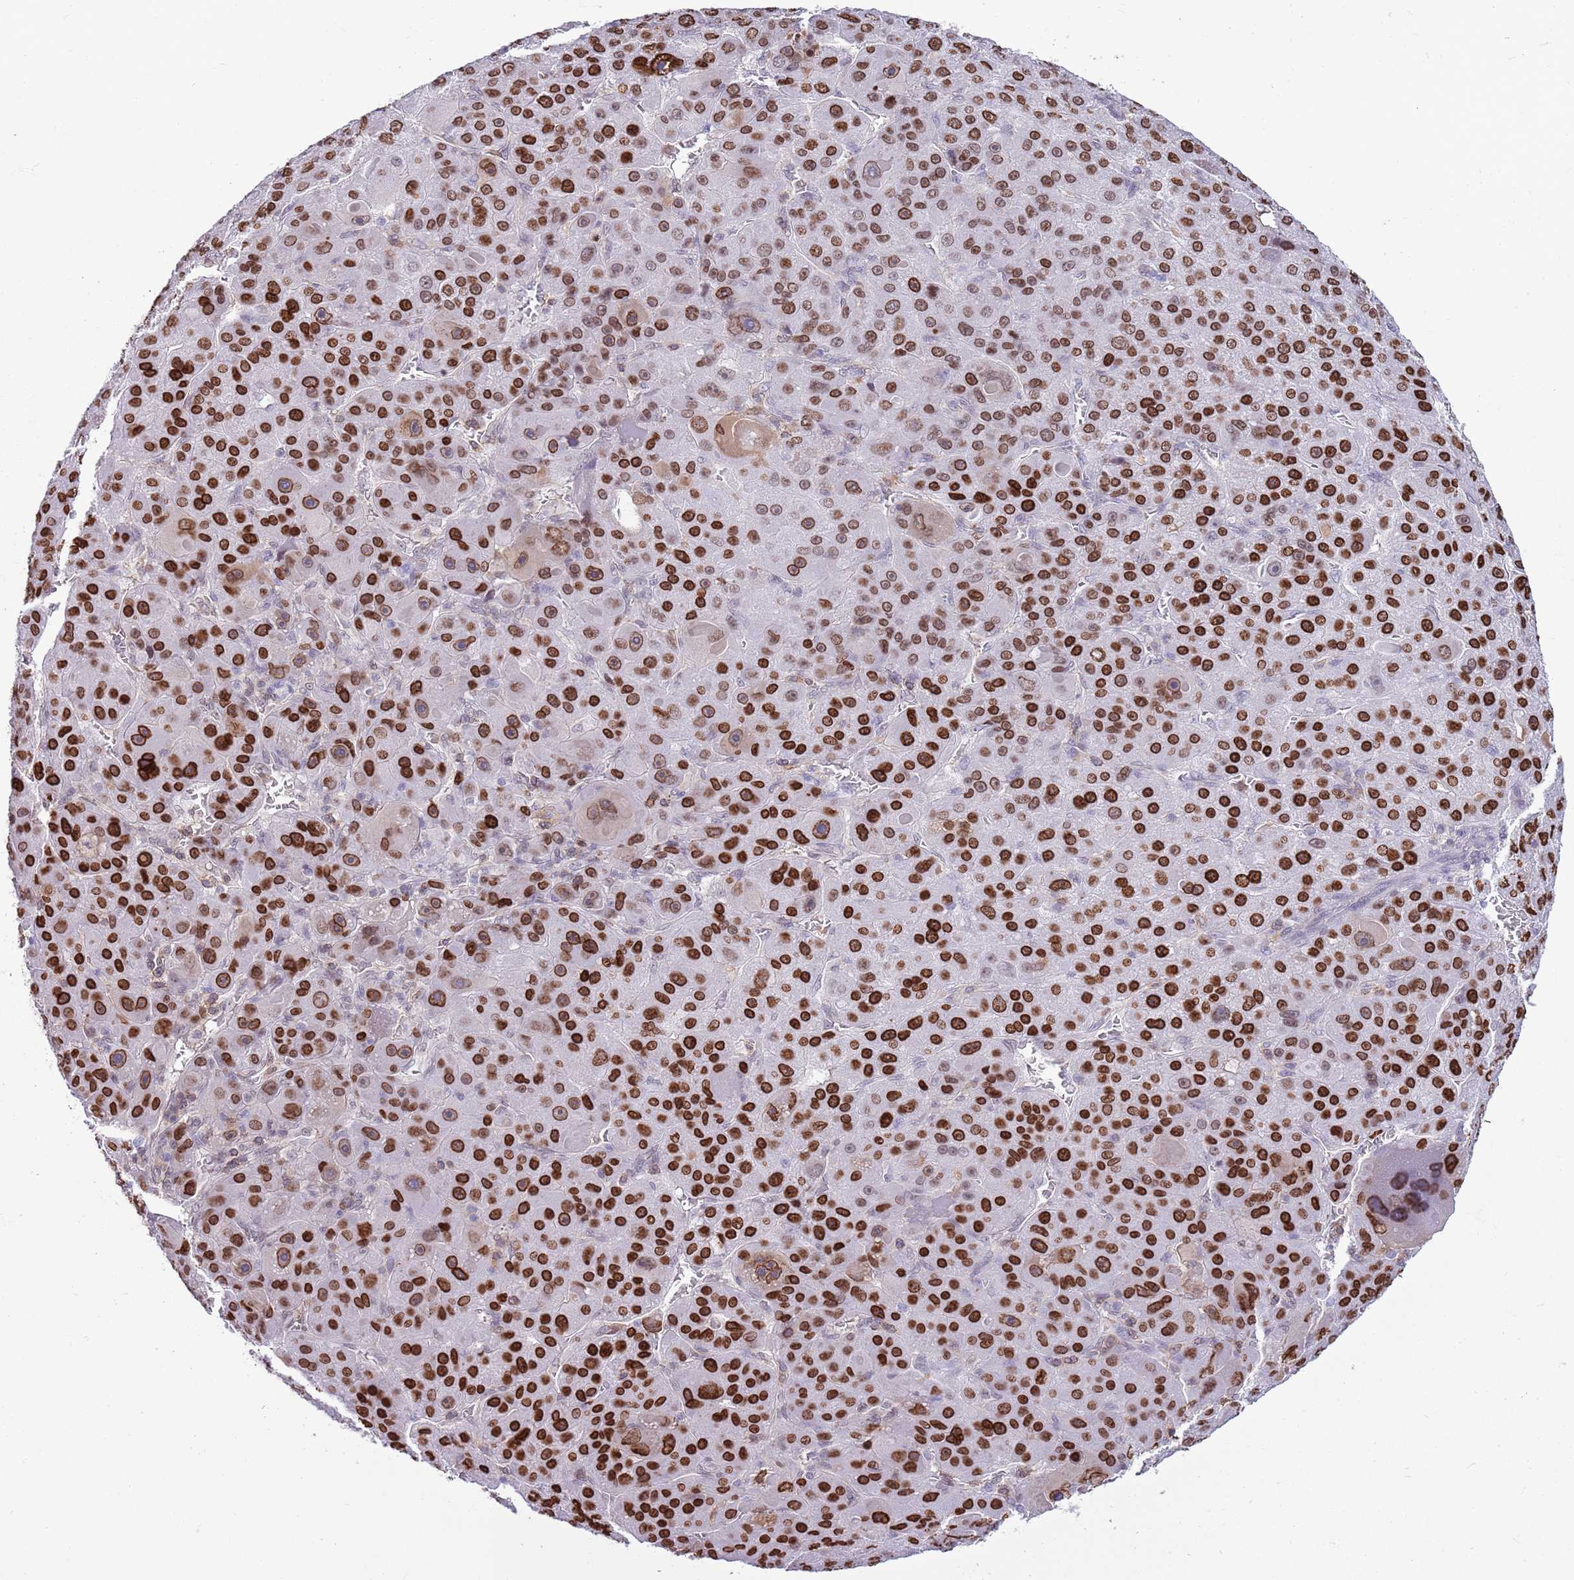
{"staining": {"intensity": "strong", "quantity": ">75%", "location": "nuclear"}, "tissue": "liver cancer", "cell_type": "Tumor cells", "image_type": "cancer", "snomed": [{"axis": "morphology", "description": "Carcinoma, Hepatocellular, NOS"}, {"axis": "topography", "description": "Liver"}], "caption": "The immunohistochemical stain labels strong nuclear staining in tumor cells of hepatocellular carcinoma (liver) tissue.", "gene": "DHX32", "patient": {"sex": "male", "age": 76}}